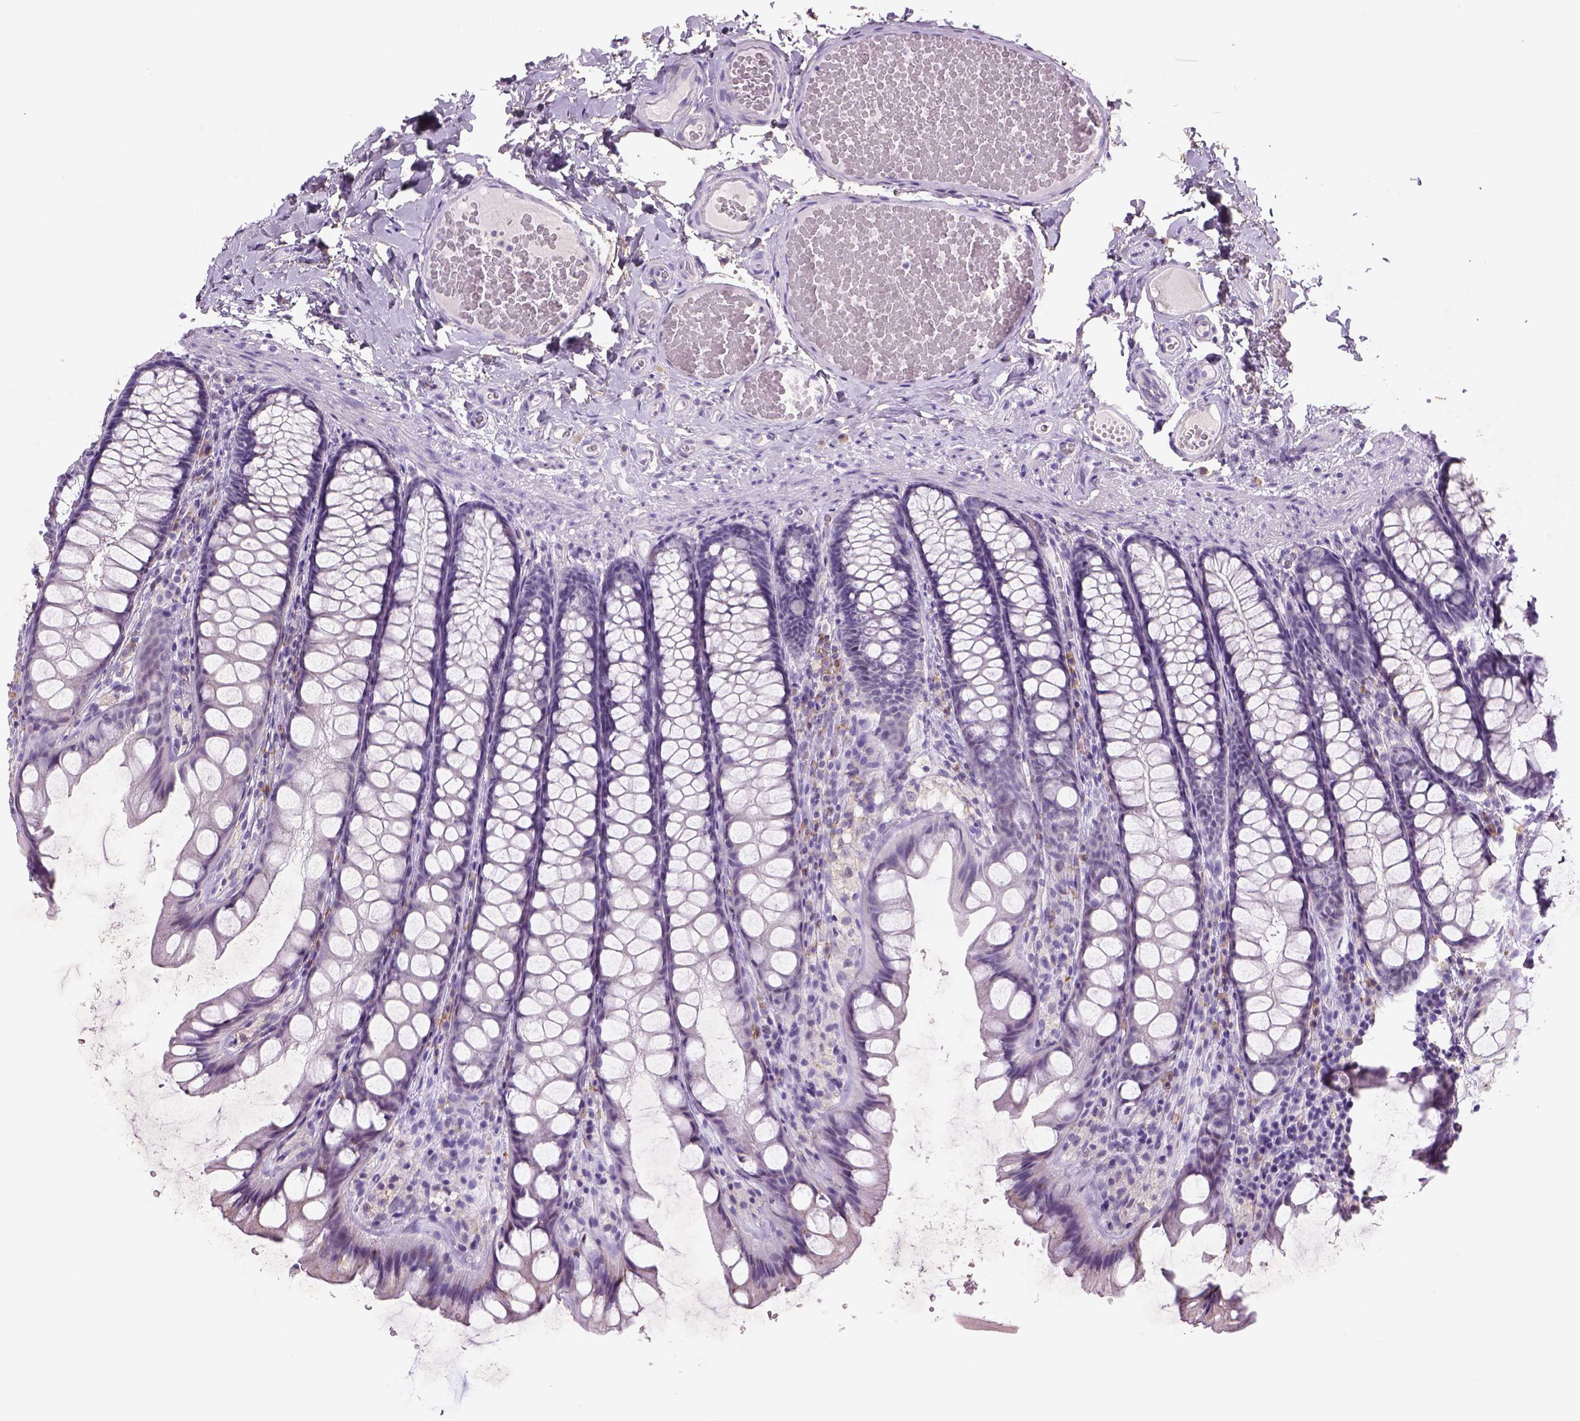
{"staining": {"intensity": "negative", "quantity": "none", "location": "none"}, "tissue": "colon", "cell_type": "Endothelial cells", "image_type": "normal", "snomed": [{"axis": "morphology", "description": "Normal tissue, NOS"}, {"axis": "topography", "description": "Colon"}], "caption": "DAB immunohistochemical staining of normal colon displays no significant expression in endothelial cells.", "gene": "NAALAD2", "patient": {"sex": "male", "age": 47}}